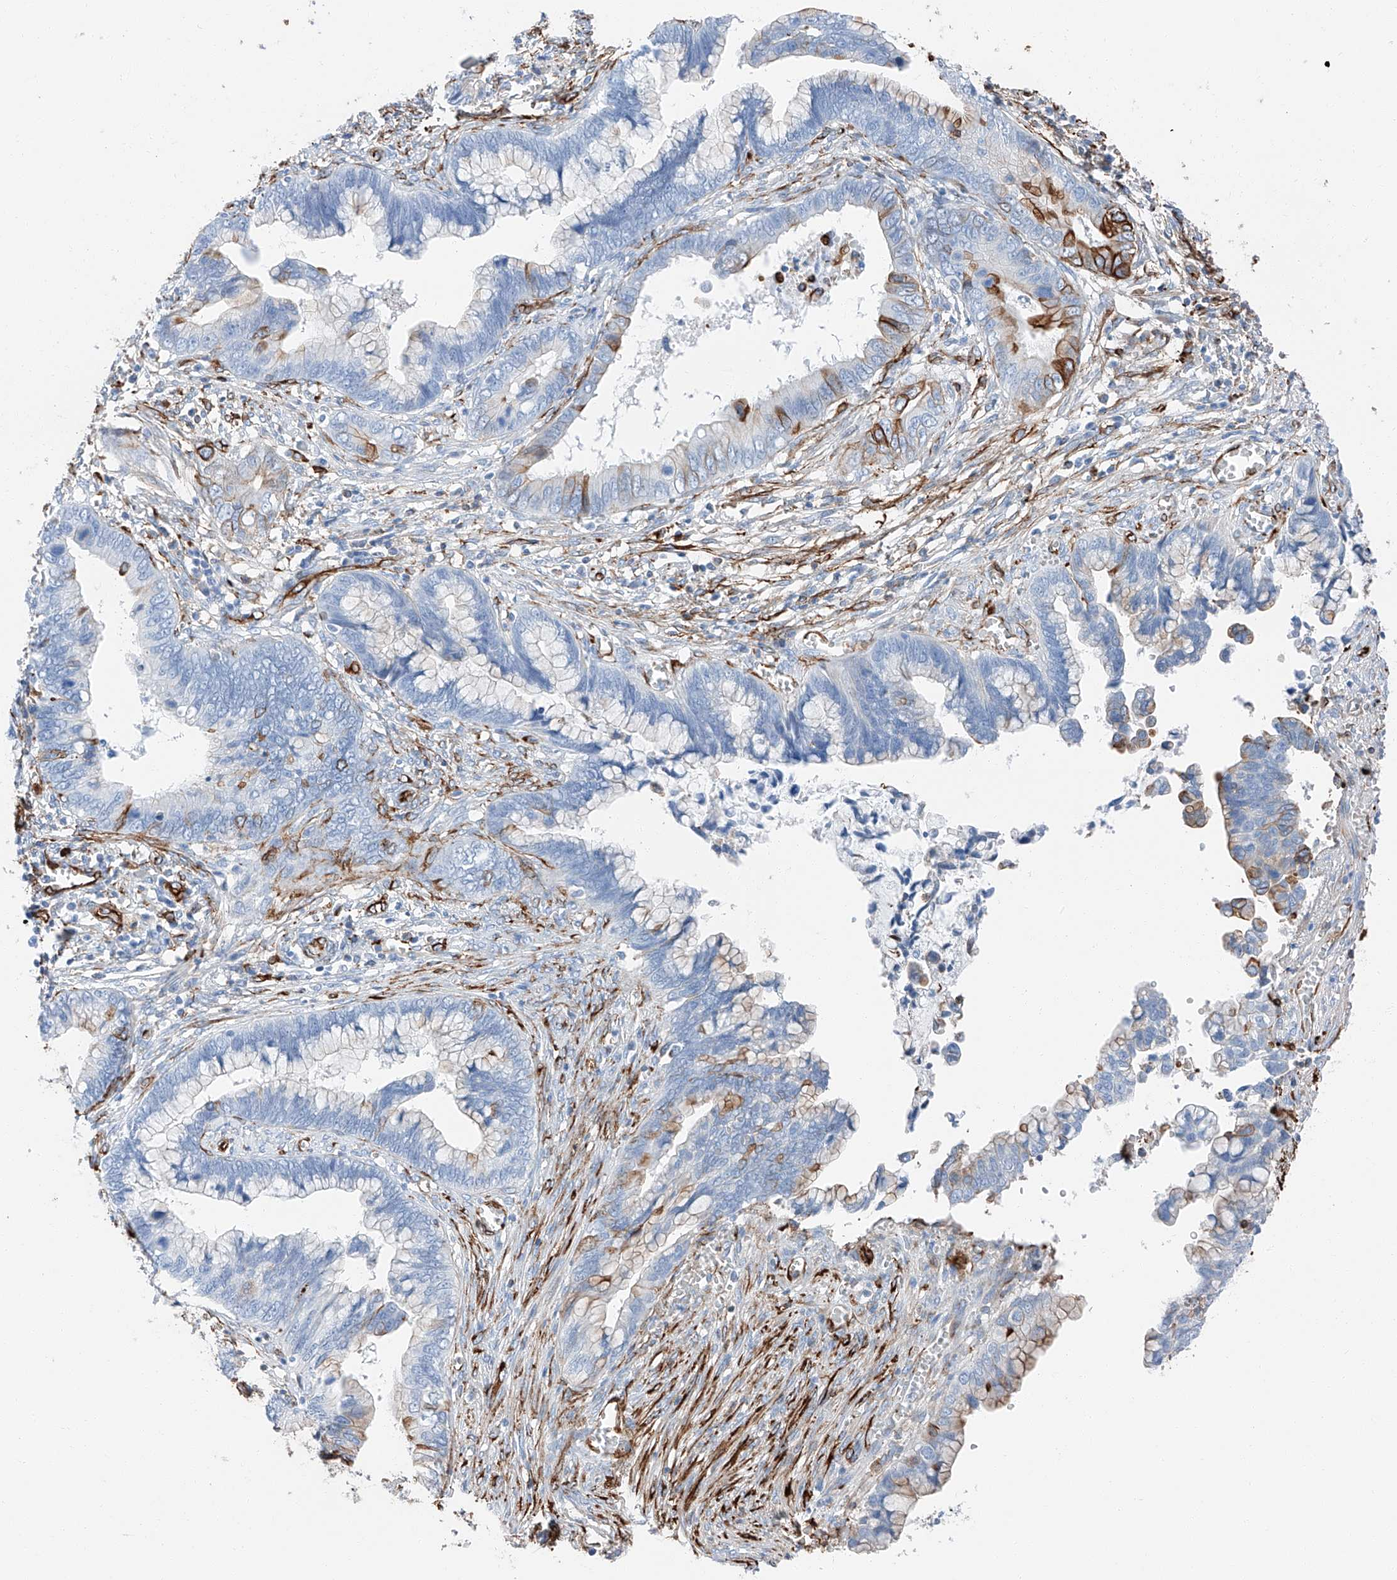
{"staining": {"intensity": "strong", "quantity": "<25%", "location": "cytoplasmic/membranous"}, "tissue": "cervical cancer", "cell_type": "Tumor cells", "image_type": "cancer", "snomed": [{"axis": "morphology", "description": "Adenocarcinoma, NOS"}, {"axis": "topography", "description": "Cervix"}], "caption": "A brown stain shows strong cytoplasmic/membranous staining of a protein in cervical adenocarcinoma tumor cells.", "gene": "ZNF804A", "patient": {"sex": "female", "age": 44}}